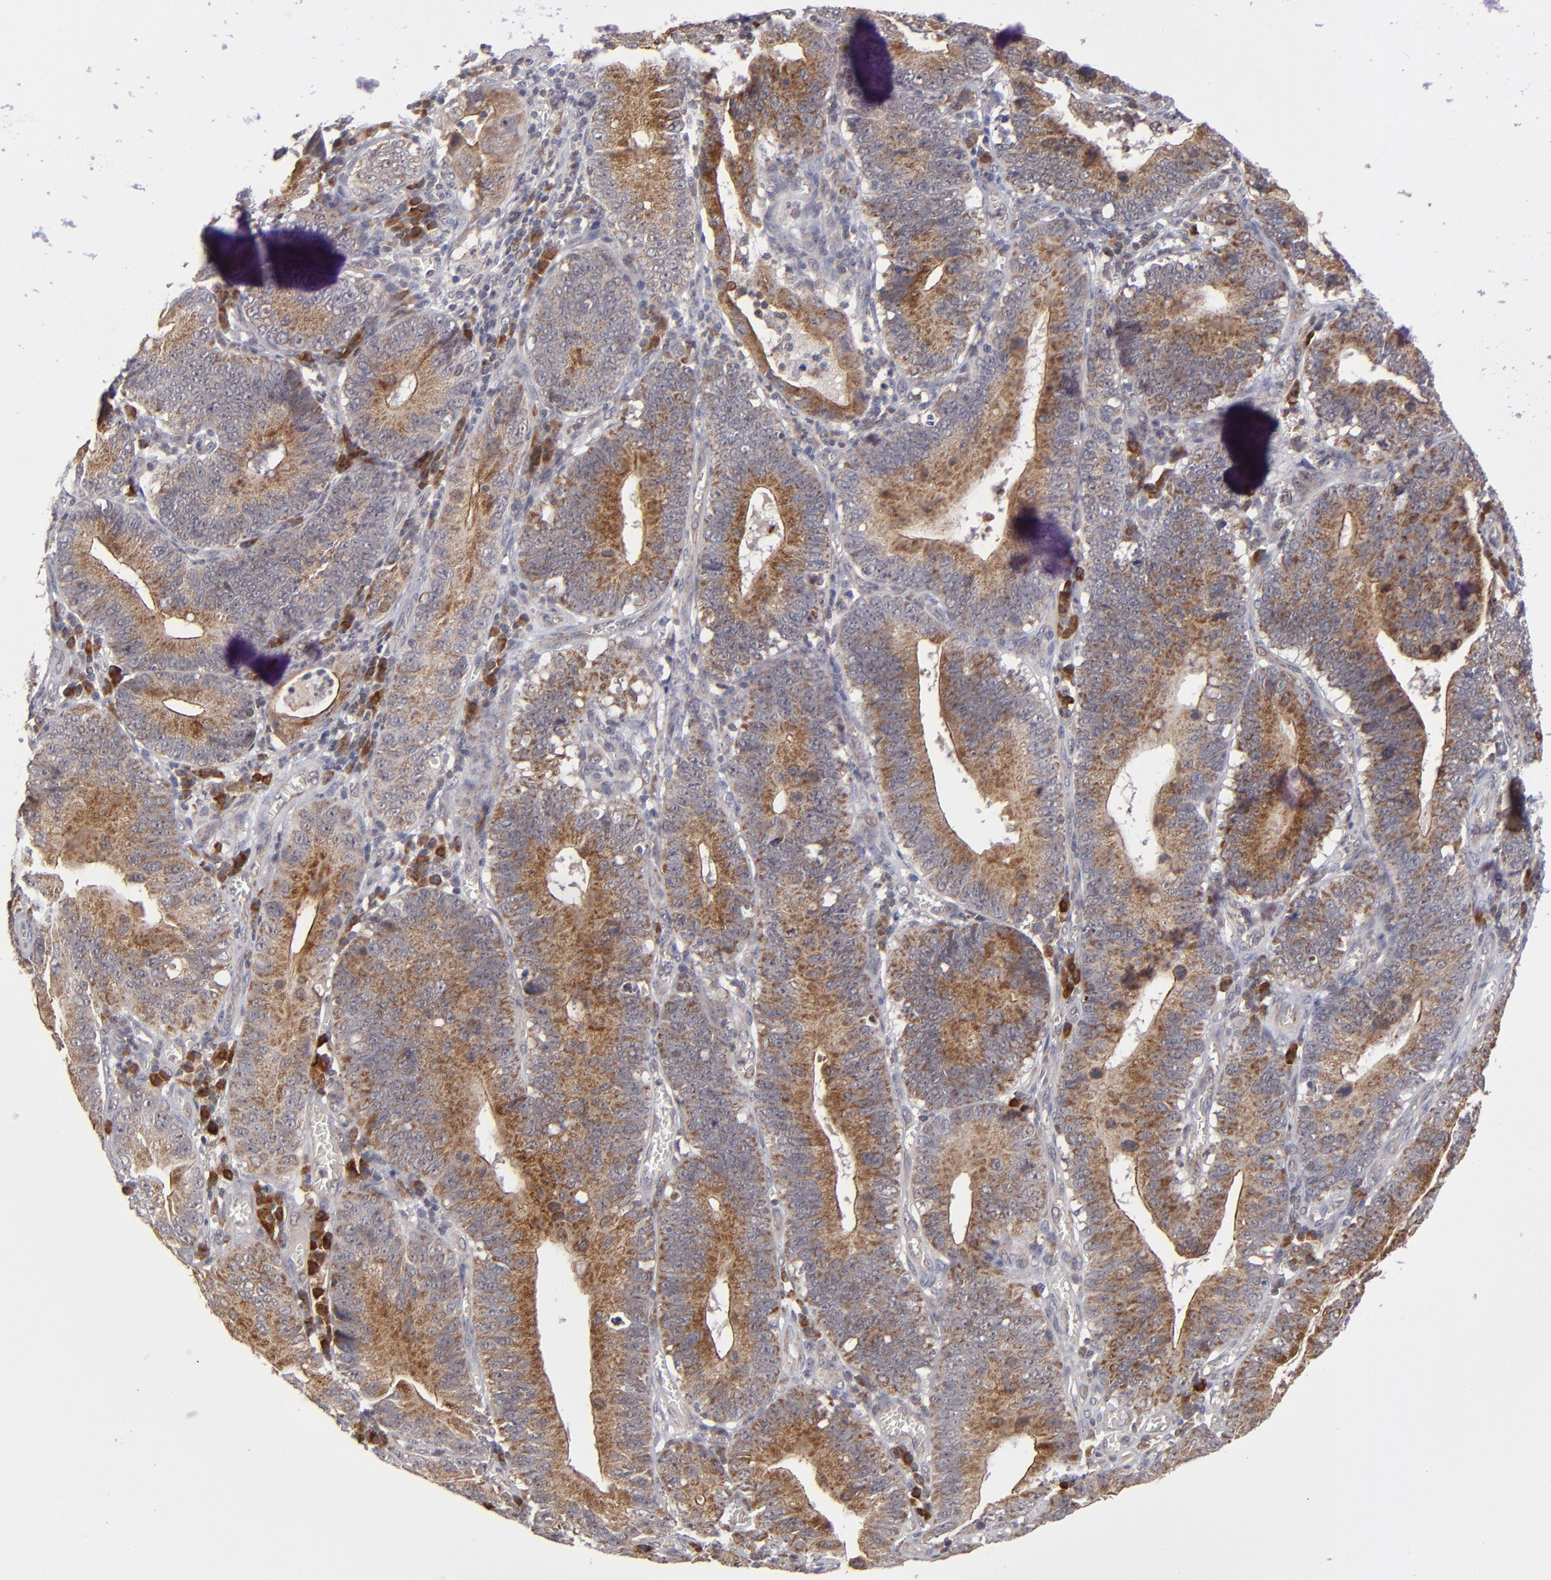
{"staining": {"intensity": "moderate", "quantity": ">75%", "location": "cytoplasmic/membranous"}, "tissue": "stomach cancer", "cell_type": "Tumor cells", "image_type": "cancer", "snomed": [{"axis": "morphology", "description": "Adenocarcinoma, NOS"}, {"axis": "topography", "description": "Stomach"}, {"axis": "topography", "description": "Gastric cardia"}], "caption": "Protein staining reveals moderate cytoplasmic/membranous staining in approximately >75% of tumor cells in stomach adenocarcinoma.", "gene": "GLCCI1", "patient": {"sex": "male", "age": 59}}